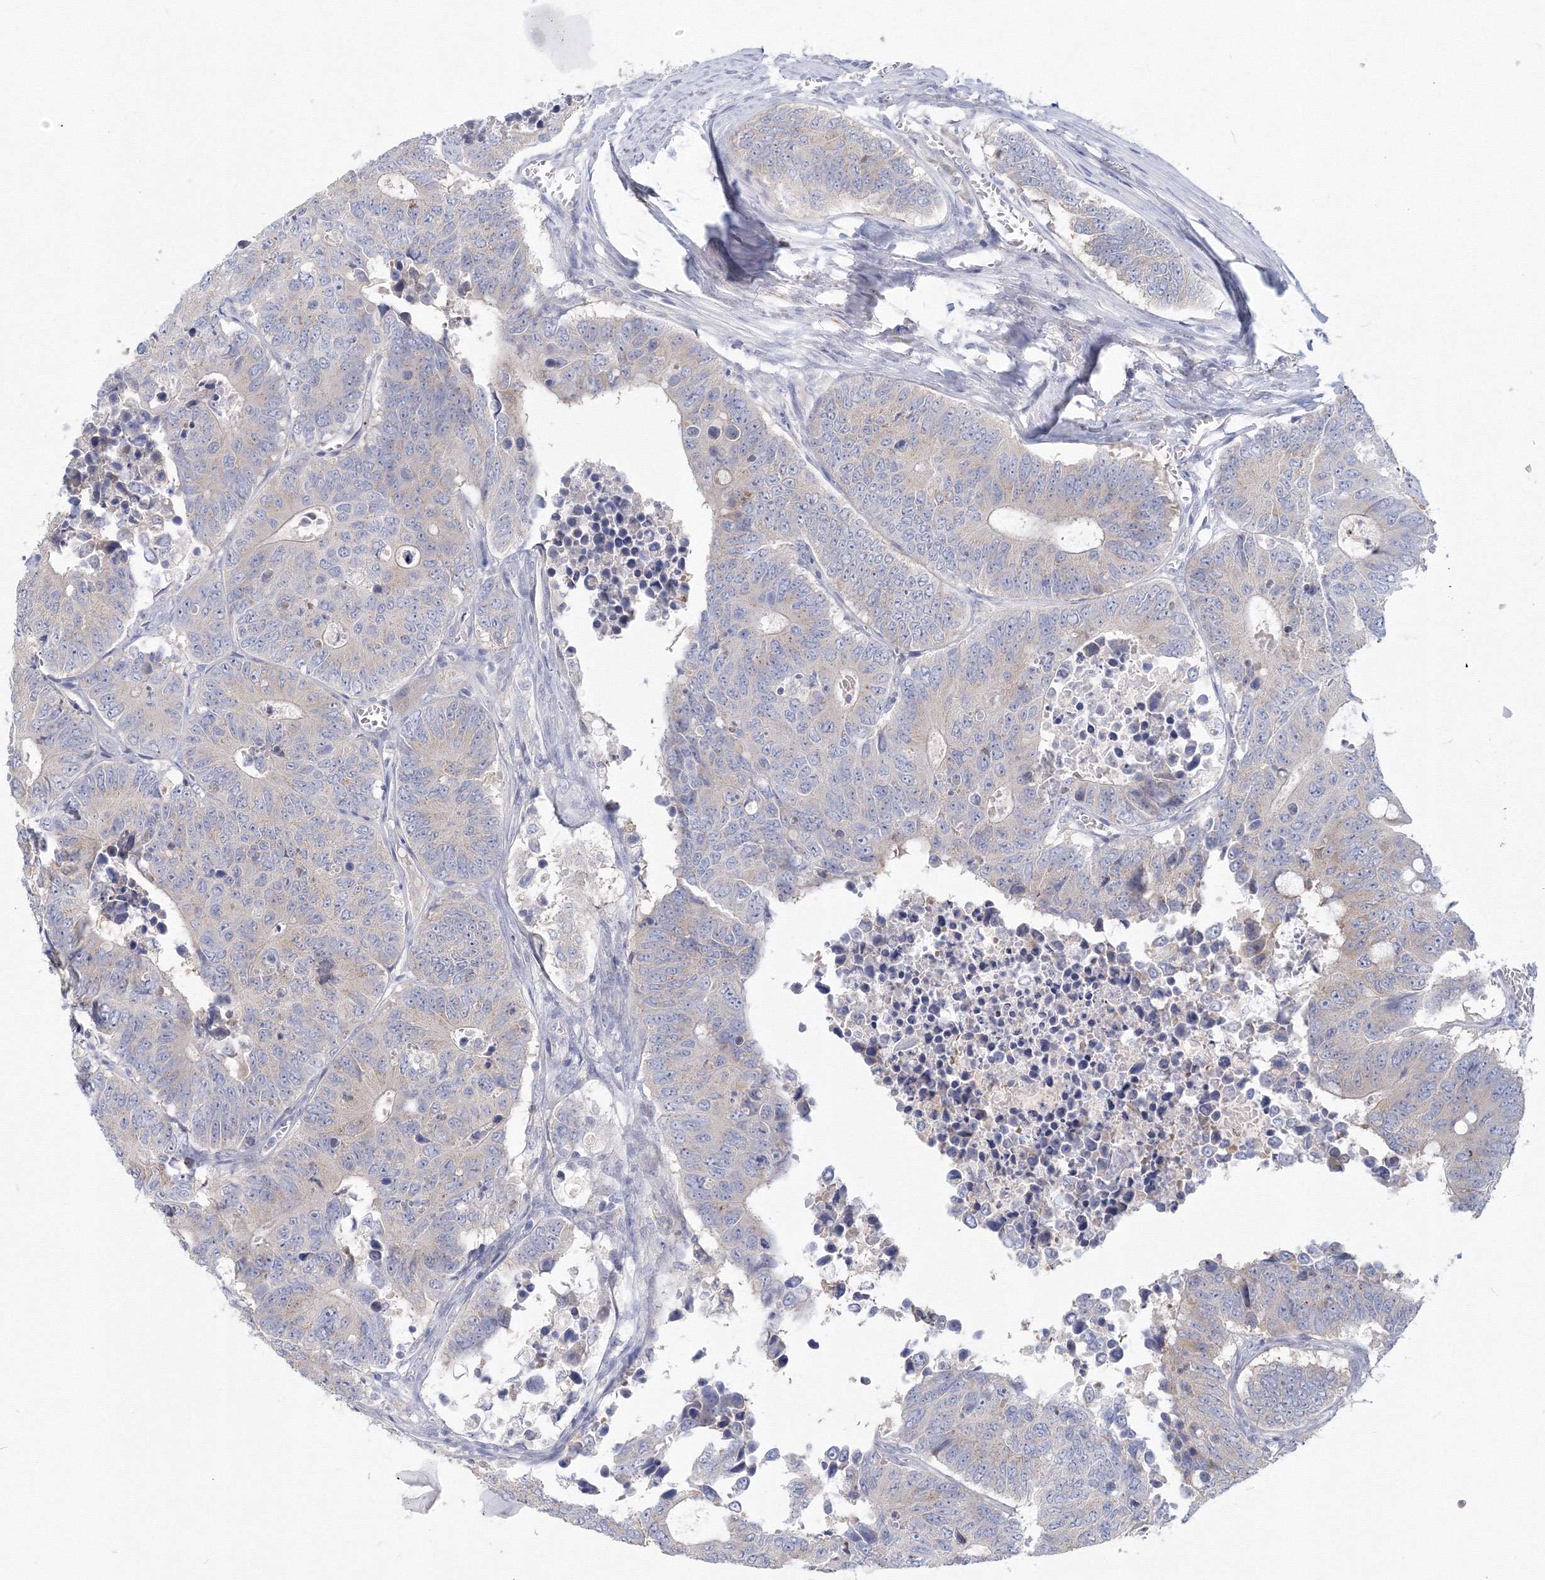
{"staining": {"intensity": "negative", "quantity": "none", "location": "none"}, "tissue": "colorectal cancer", "cell_type": "Tumor cells", "image_type": "cancer", "snomed": [{"axis": "morphology", "description": "Adenocarcinoma, NOS"}, {"axis": "topography", "description": "Colon"}], "caption": "Micrograph shows no protein staining in tumor cells of colorectal cancer (adenocarcinoma) tissue. (DAB immunohistochemistry (IHC) visualized using brightfield microscopy, high magnification).", "gene": "TACC2", "patient": {"sex": "male", "age": 87}}